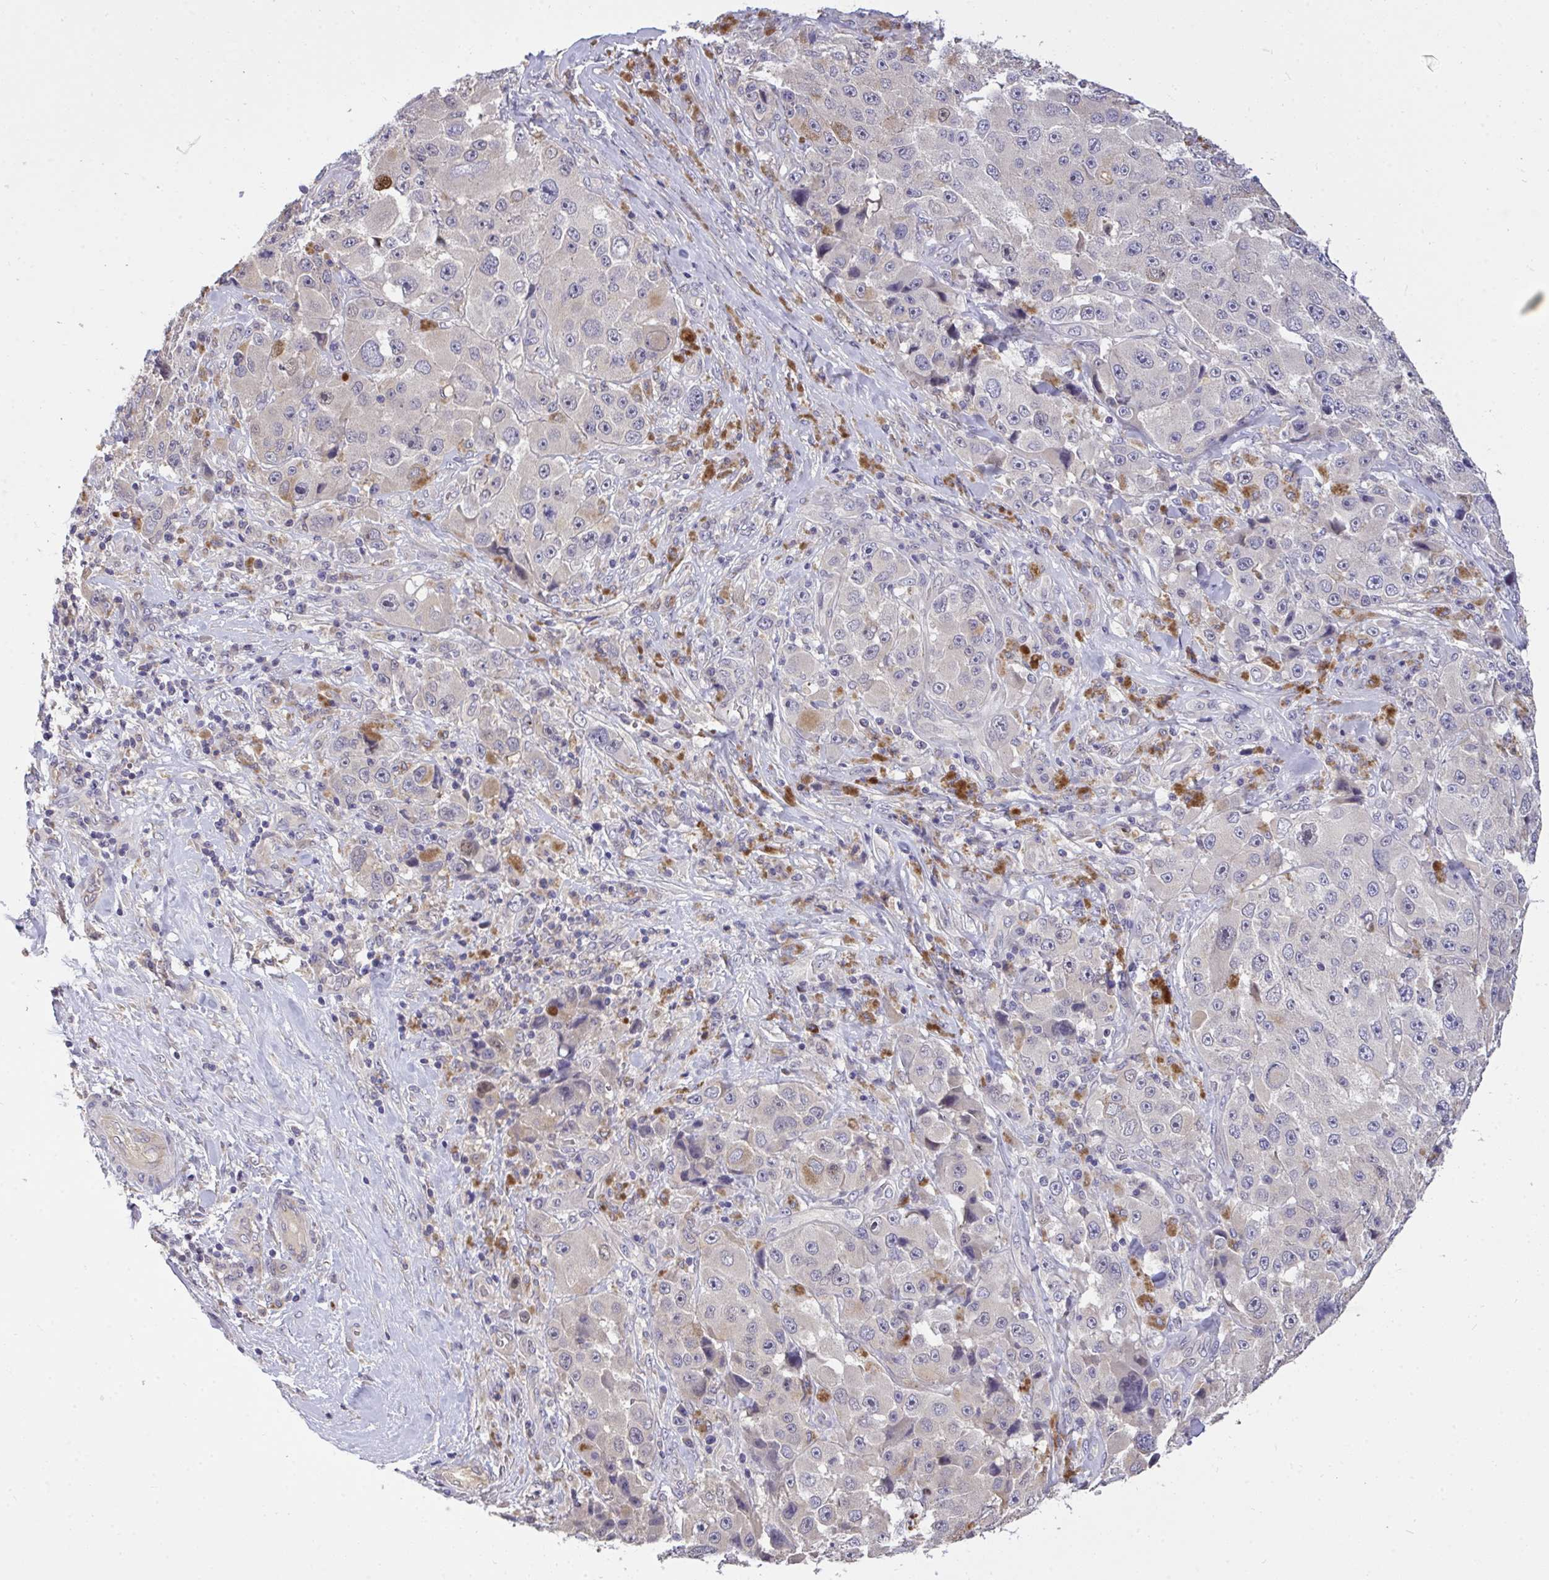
{"staining": {"intensity": "negative", "quantity": "none", "location": "none"}, "tissue": "melanoma", "cell_type": "Tumor cells", "image_type": "cancer", "snomed": [{"axis": "morphology", "description": "Malignant melanoma, Metastatic site"}, {"axis": "topography", "description": "Lymph node"}], "caption": "Photomicrograph shows no protein positivity in tumor cells of malignant melanoma (metastatic site) tissue.", "gene": "C19orf54", "patient": {"sex": "male", "age": 62}}